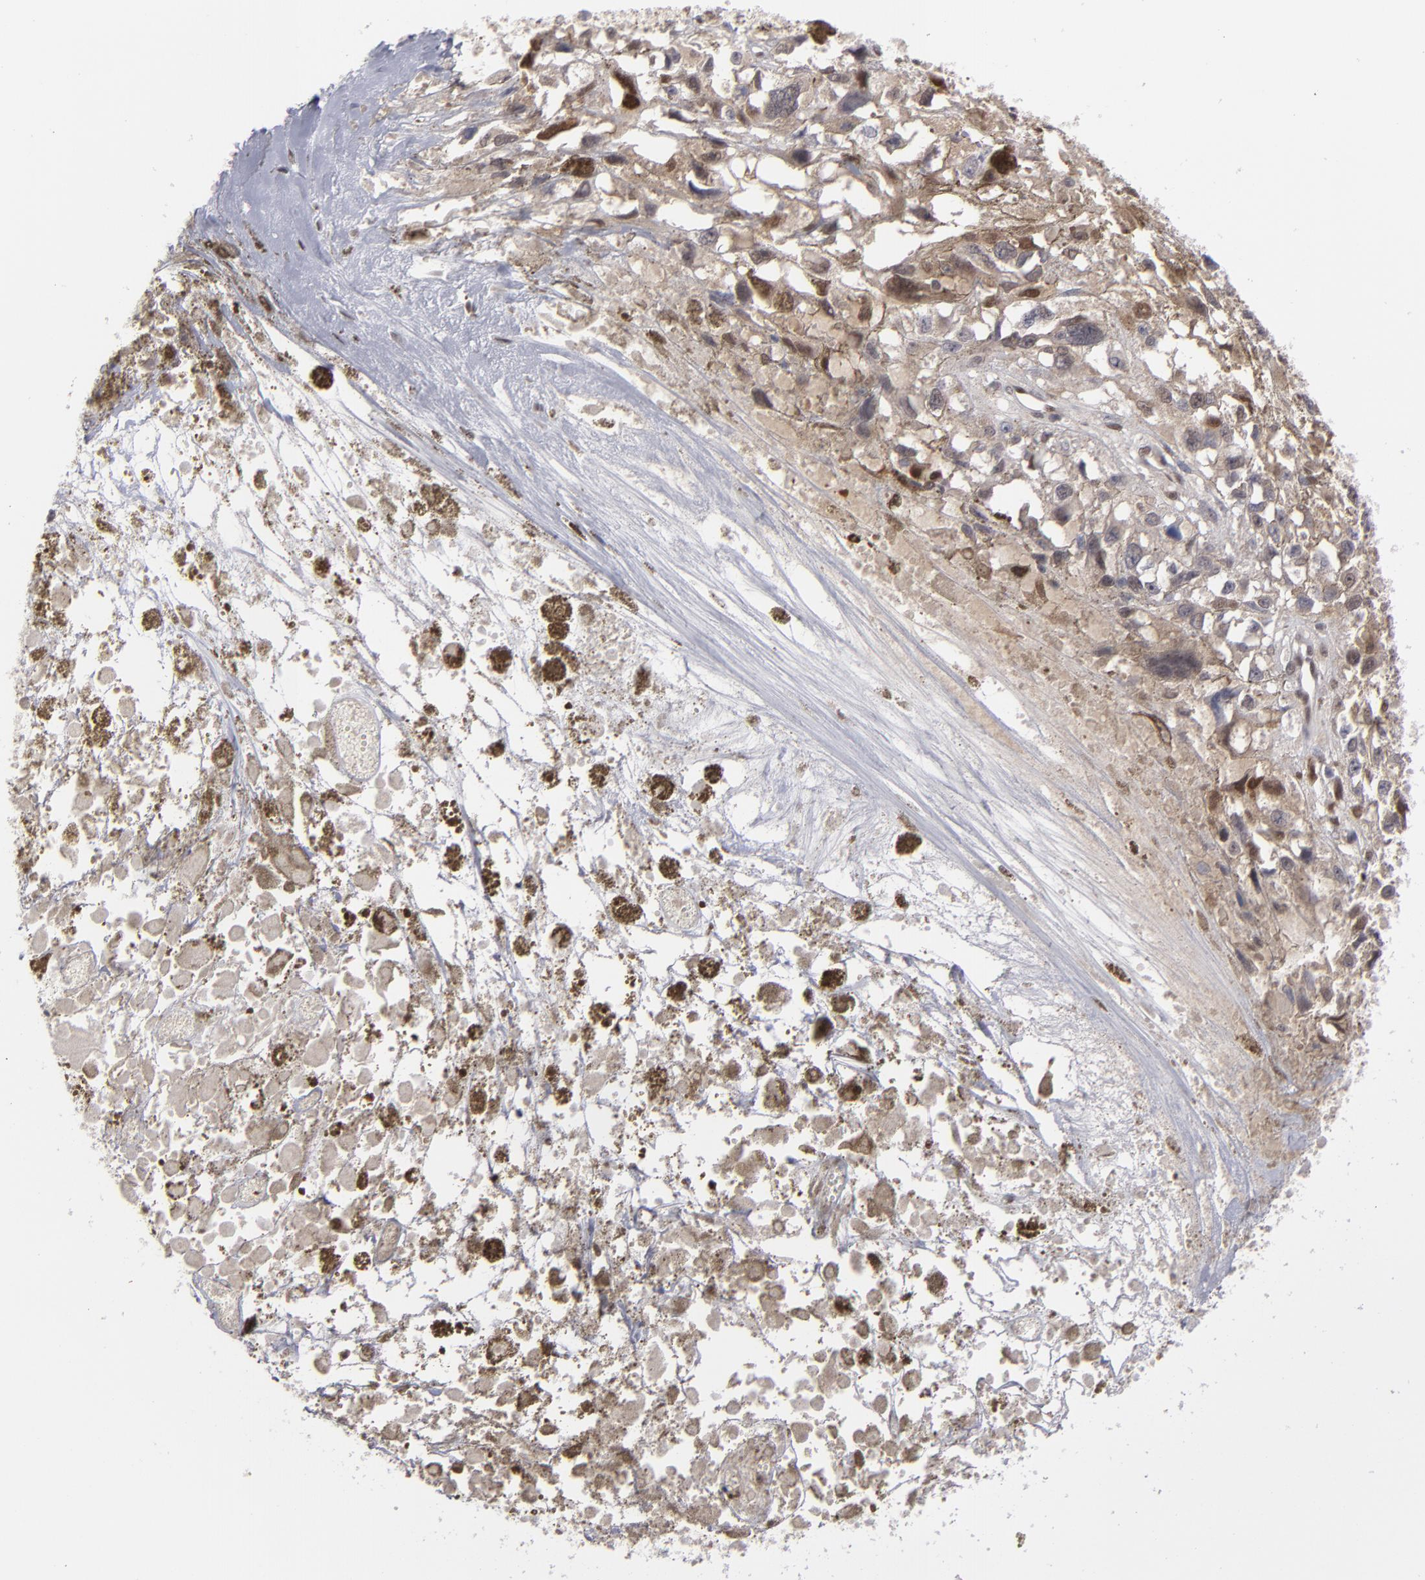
{"staining": {"intensity": "weak", "quantity": "<25%", "location": "cytoplasmic/membranous,nuclear"}, "tissue": "melanoma", "cell_type": "Tumor cells", "image_type": "cancer", "snomed": [{"axis": "morphology", "description": "Malignant melanoma, Metastatic site"}, {"axis": "topography", "description": "Lymph node"}], "caption": "DAB immunohistochemical staining of melanoma shows no significant positivity in tumor cells.", "gene": "GSR", "patient": {"sex": "male", "age": 59}}